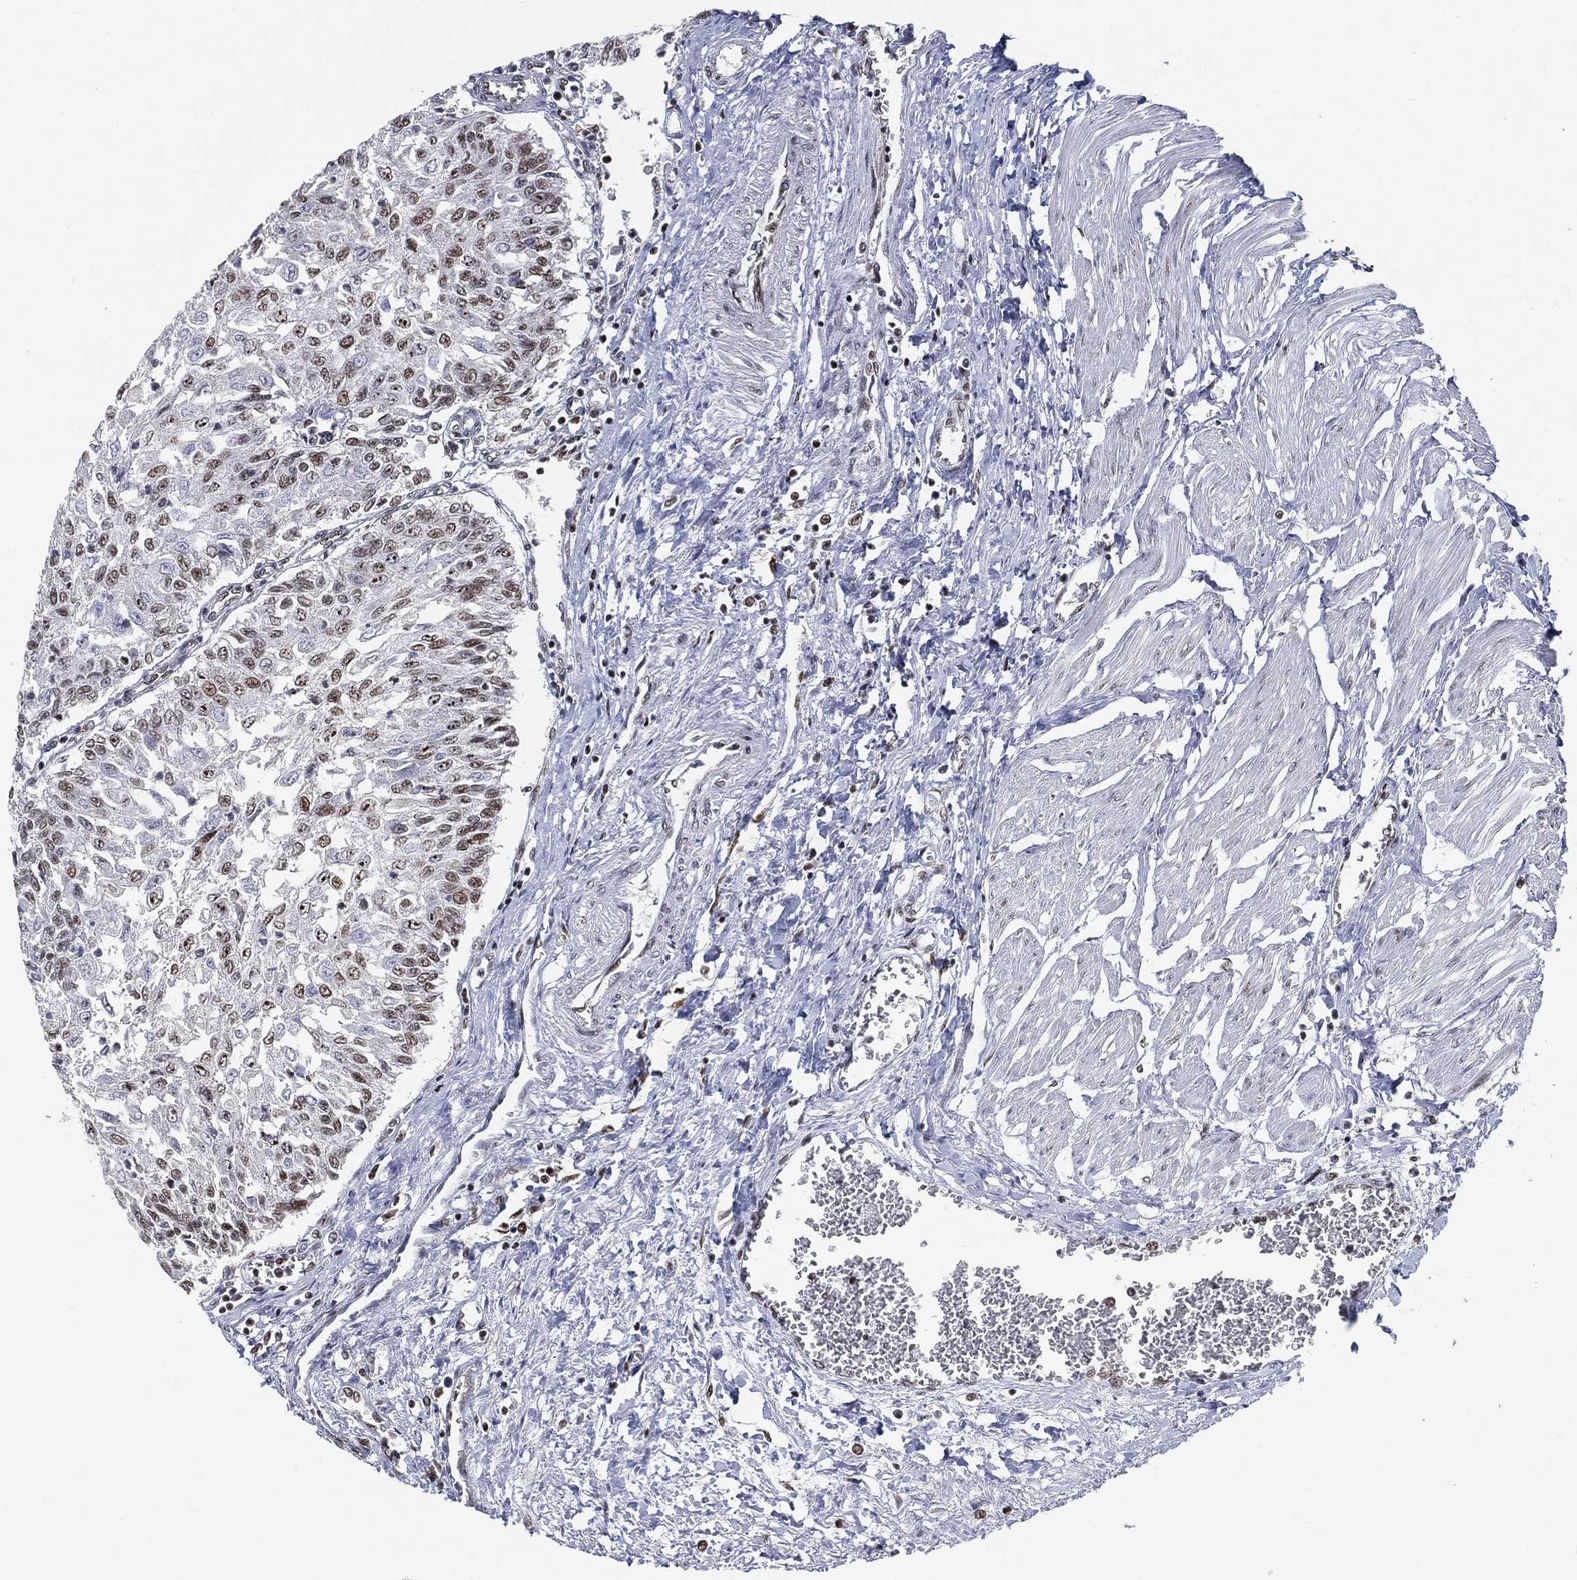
{"staining": {"intensity": "moderate", "quantity": "<25%", "location": "nuclear"}, "tissue": "urothelial cancer", "cell_type": "Tumor cells", "image_type": "cancer", "snomed": [{"axis": "morphology", "description": "Urothelial carcinoma, Low grade"}, {"axis": "topography", "description": "Urinary bladder"}], "caption": "This histopathology image displays urothelial carcinoma (low-grade) stained with immunohistochemistry to label a protein in brown. The nuclear of tumor cells show moderate positivity for the protein. Nuclei are counter-stained blue.", "gene": "YLPM1", "patient": {"sex": "male", "age": 78}}